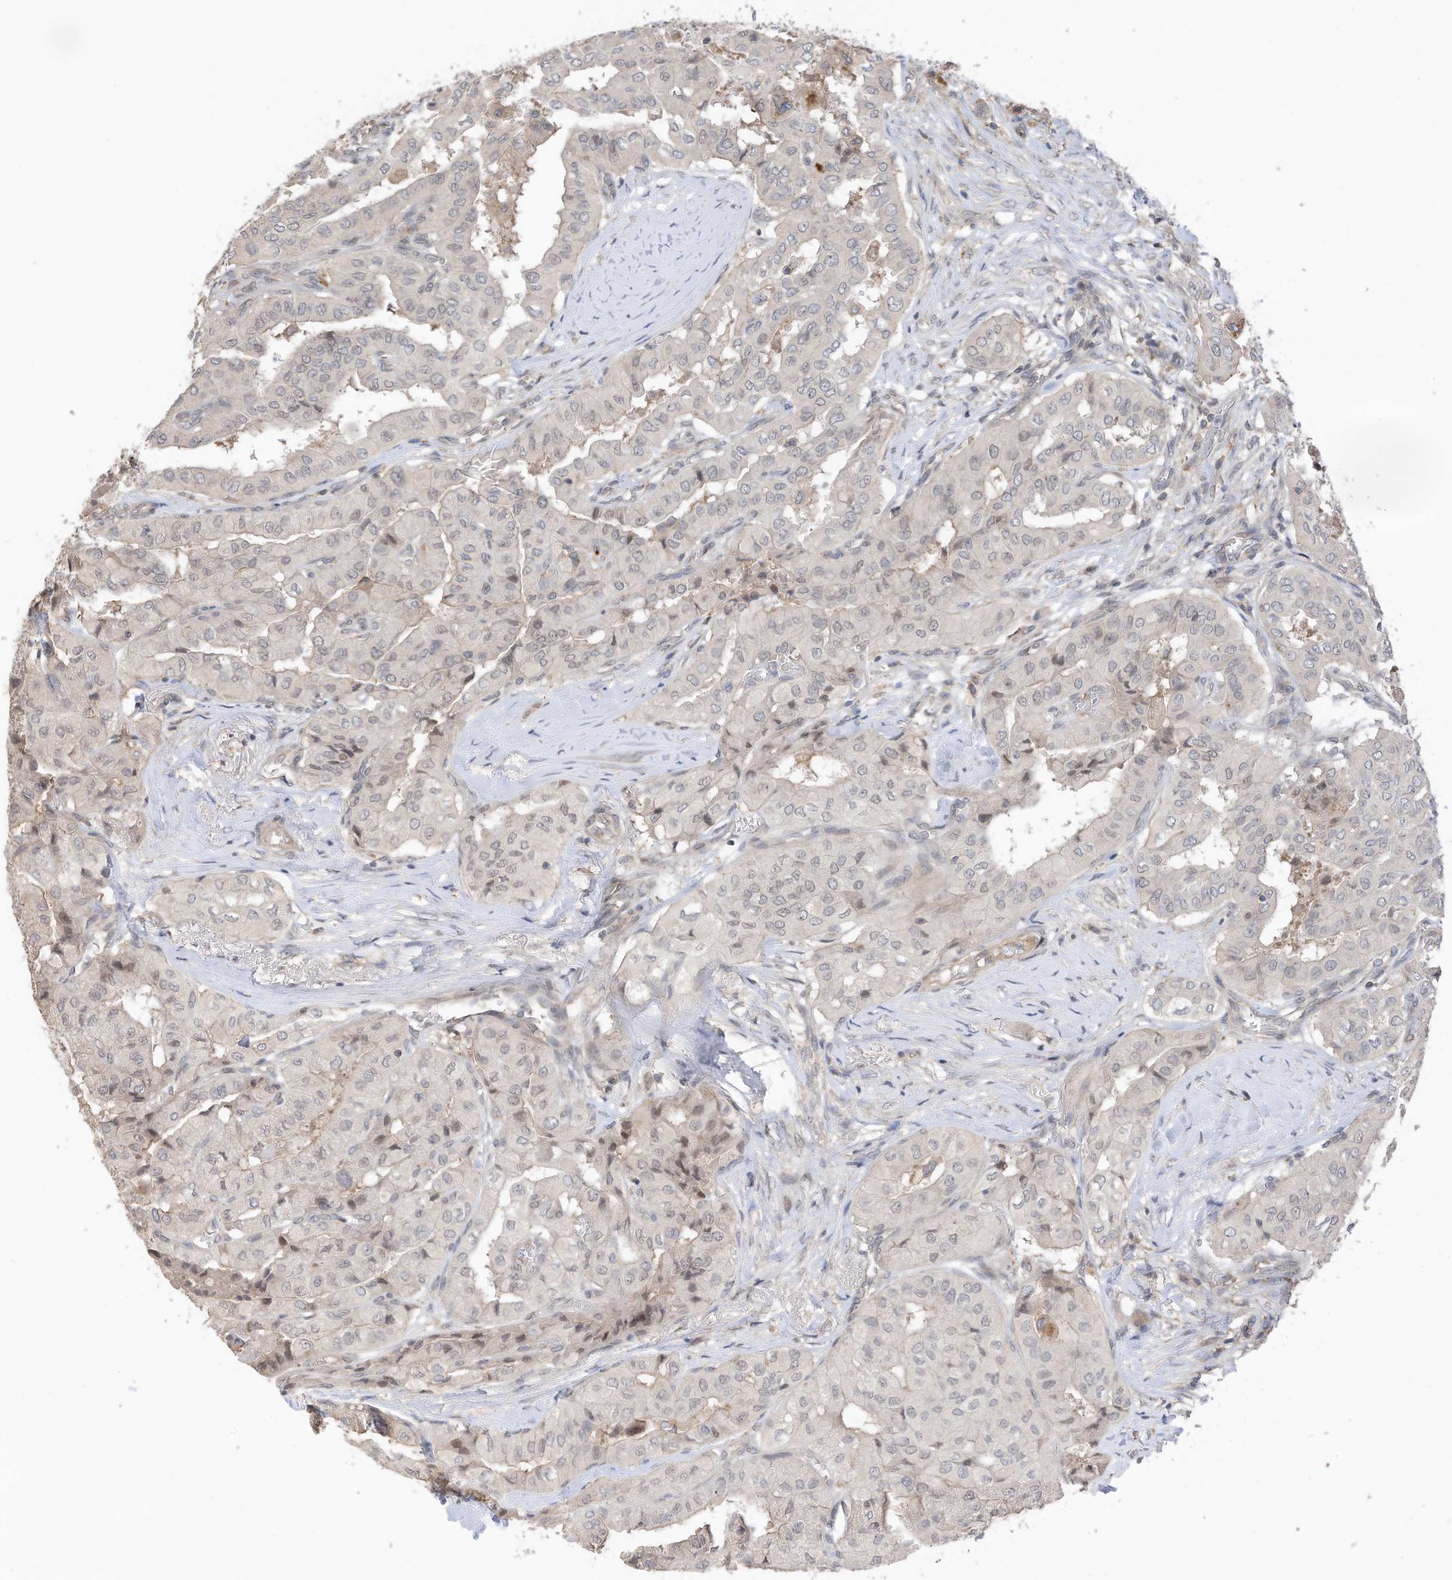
{"staining": {"intensity": "weak", "quantity": "<25%", "location": "nuclear"}, "tissue": "thyroid cancer", "cell_type": "Tumor cells", "image_type": "cancer", "snomed": [{"axis": "morphology", "description": "Papillary adenocarcinoma, NOS"}, {"axis": "topography", "description": "Thyroid gland"}], "caption": "Tumor cells show no significant expression in papillary adenocarcinoma (thyroid). (DAB immunohistochemistry with hematoxylin counter stain).", "gene": "REC8", "patient": {"sex": "female", "age": 59}}